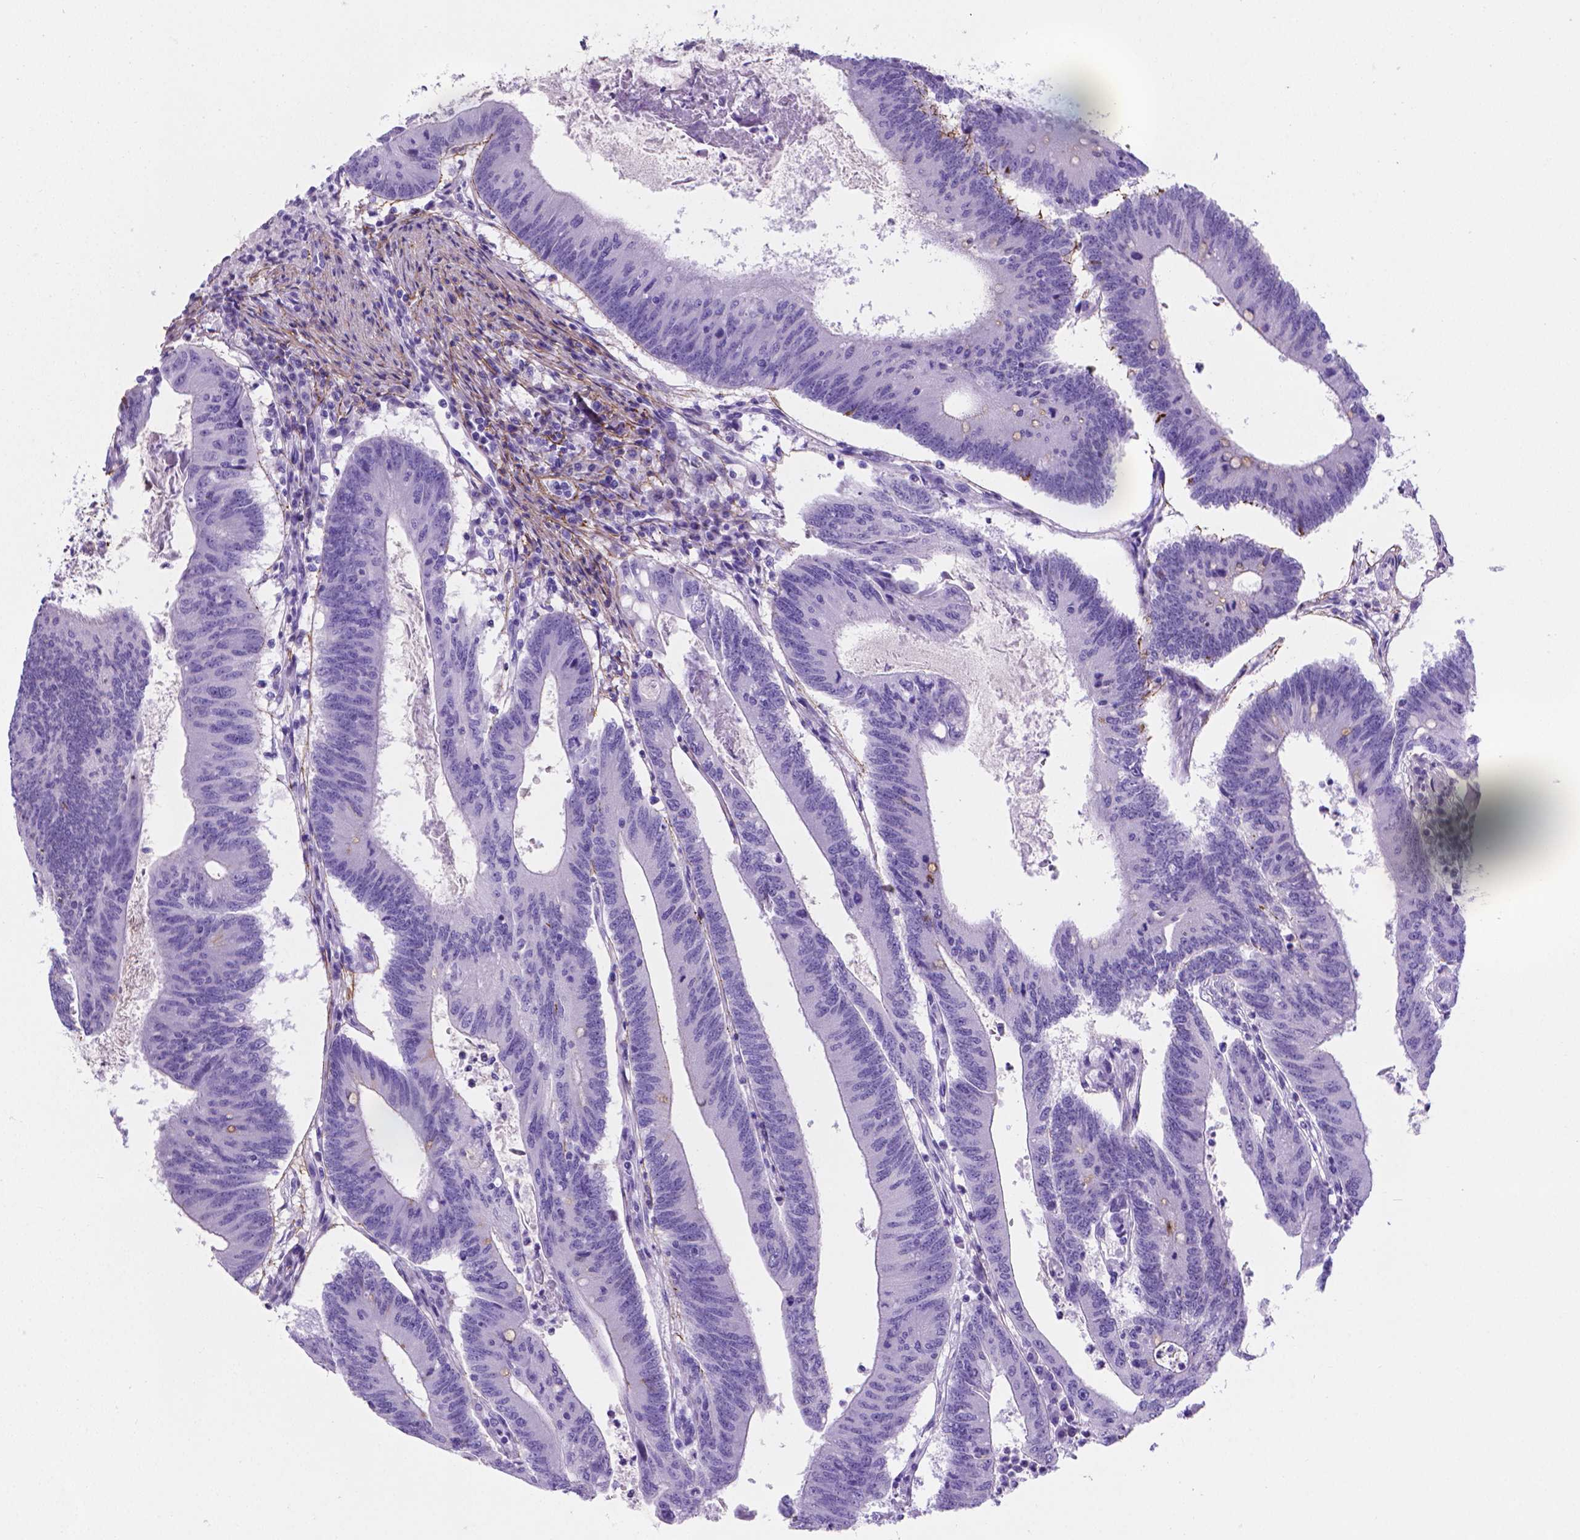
{"staining": {"intensity": "negative", "quantity": "none", "location": "none"}, "tissue": "colorectal cancer", "cell_type": "Tumor cells", "image_type": "cancer", "snomed": [{"axis": "morphology", "description": "Adenocarcinoma, NOS"}, {"axis": "topography", "description": "Colon"}], "caption": "This image is of colorectal adenocarcinoma stained with immunohistochemistry to label a protein in brown with the nuclei are counter-stained blue. There is no staining in tumor cells. (DAB IHC with hematoxylin counter stain).", "gene": "MFAP2", "patient": {"sex": "female", "age": 70}}